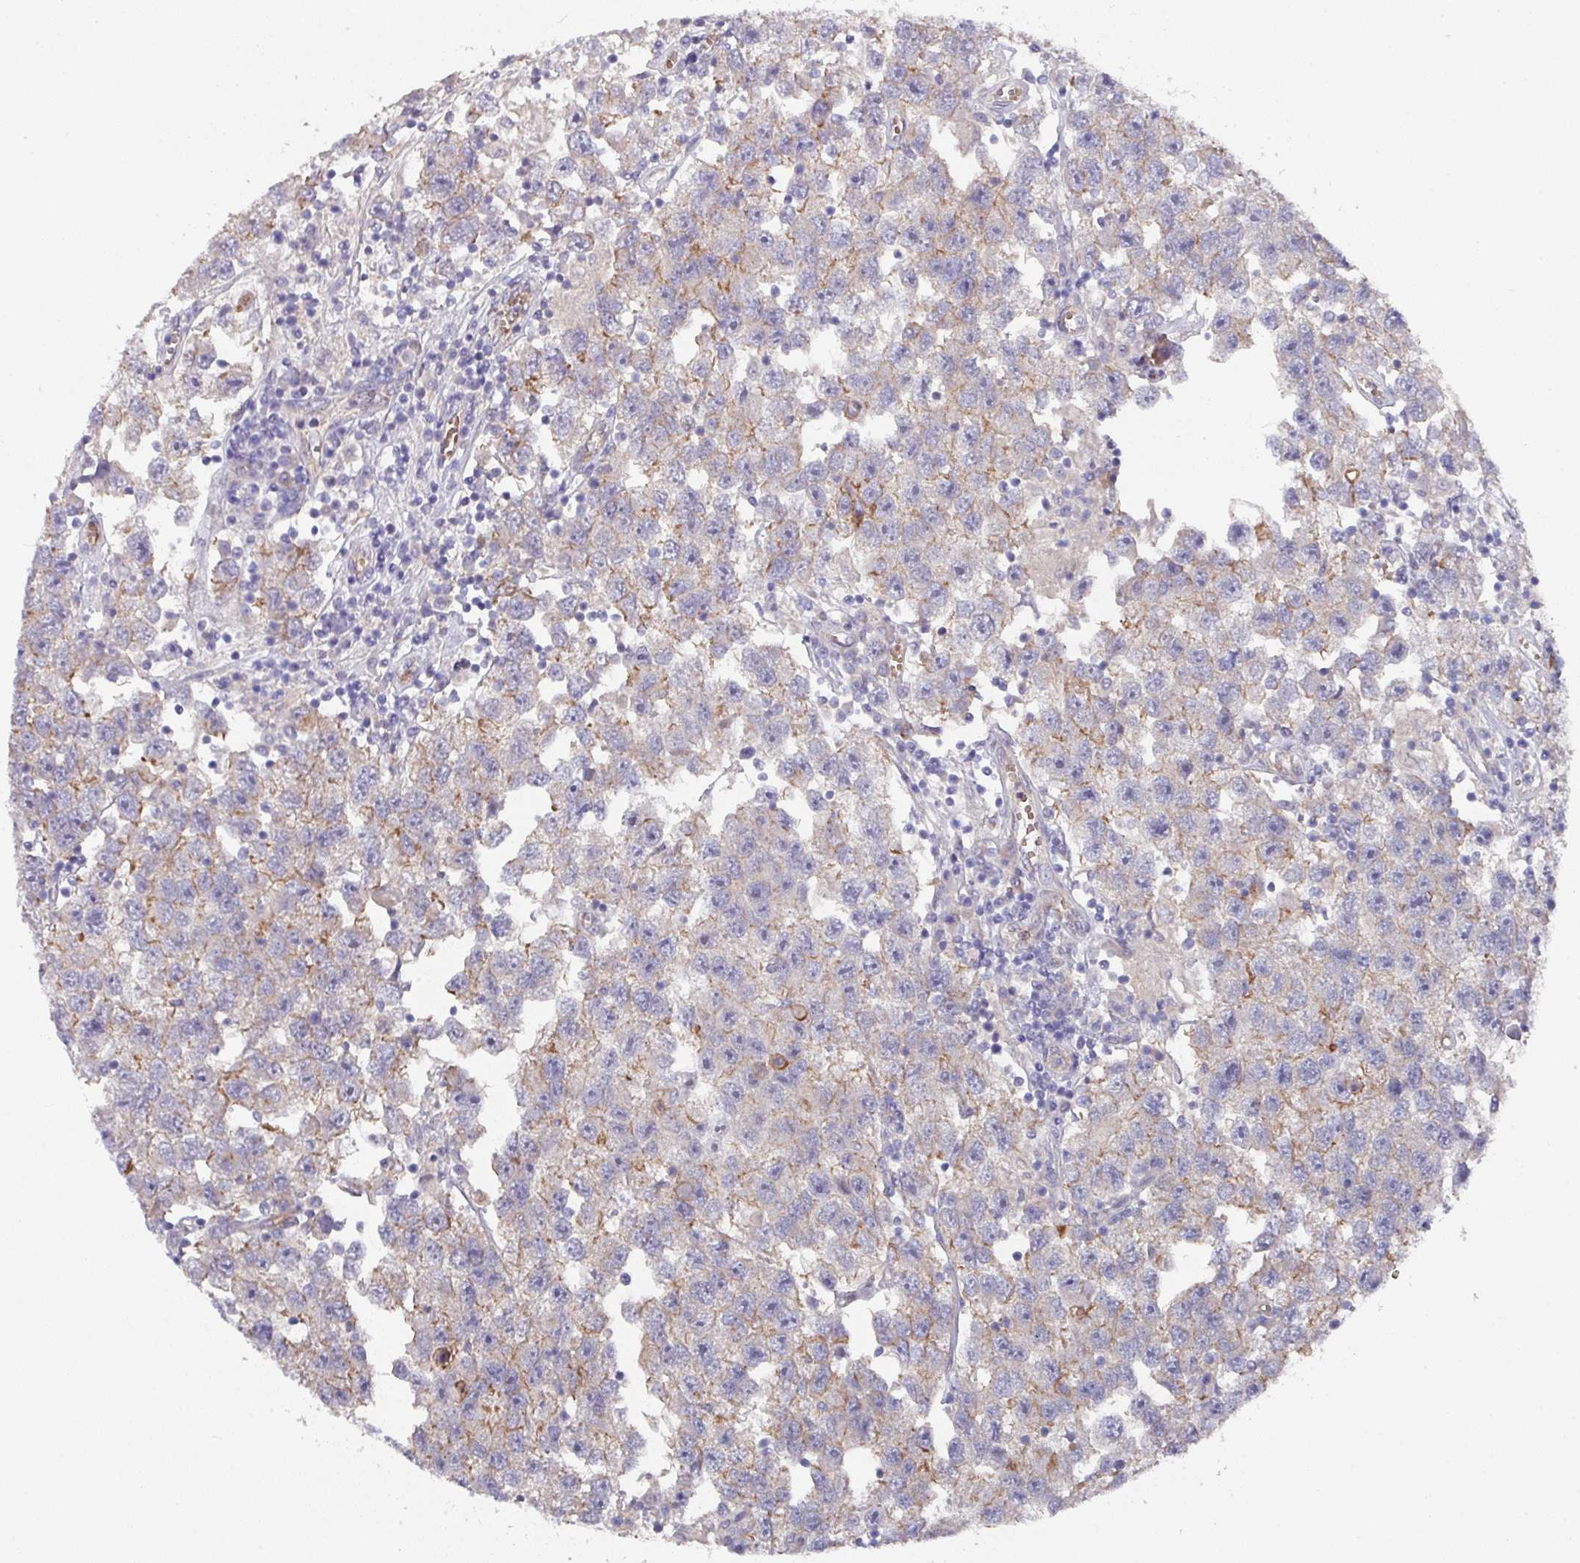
{"staining": {"intensity": "weak", "quantity": "<25%", "location": "cytoplasmic/membranous"}, "tissue": "testis cancer", "cell_type": "Tumor cells", "image_type": "cancer", "snomed": [{"axis": "morphology", "description": "Seminoma, NOS"}, {"axis": "topography", "description": "Testis"}], "caption": "IHC of testis seminoma shows no staining in tumor cells.", "gene": "PRR5", "patient": {"sex": "male", "age": 26}}